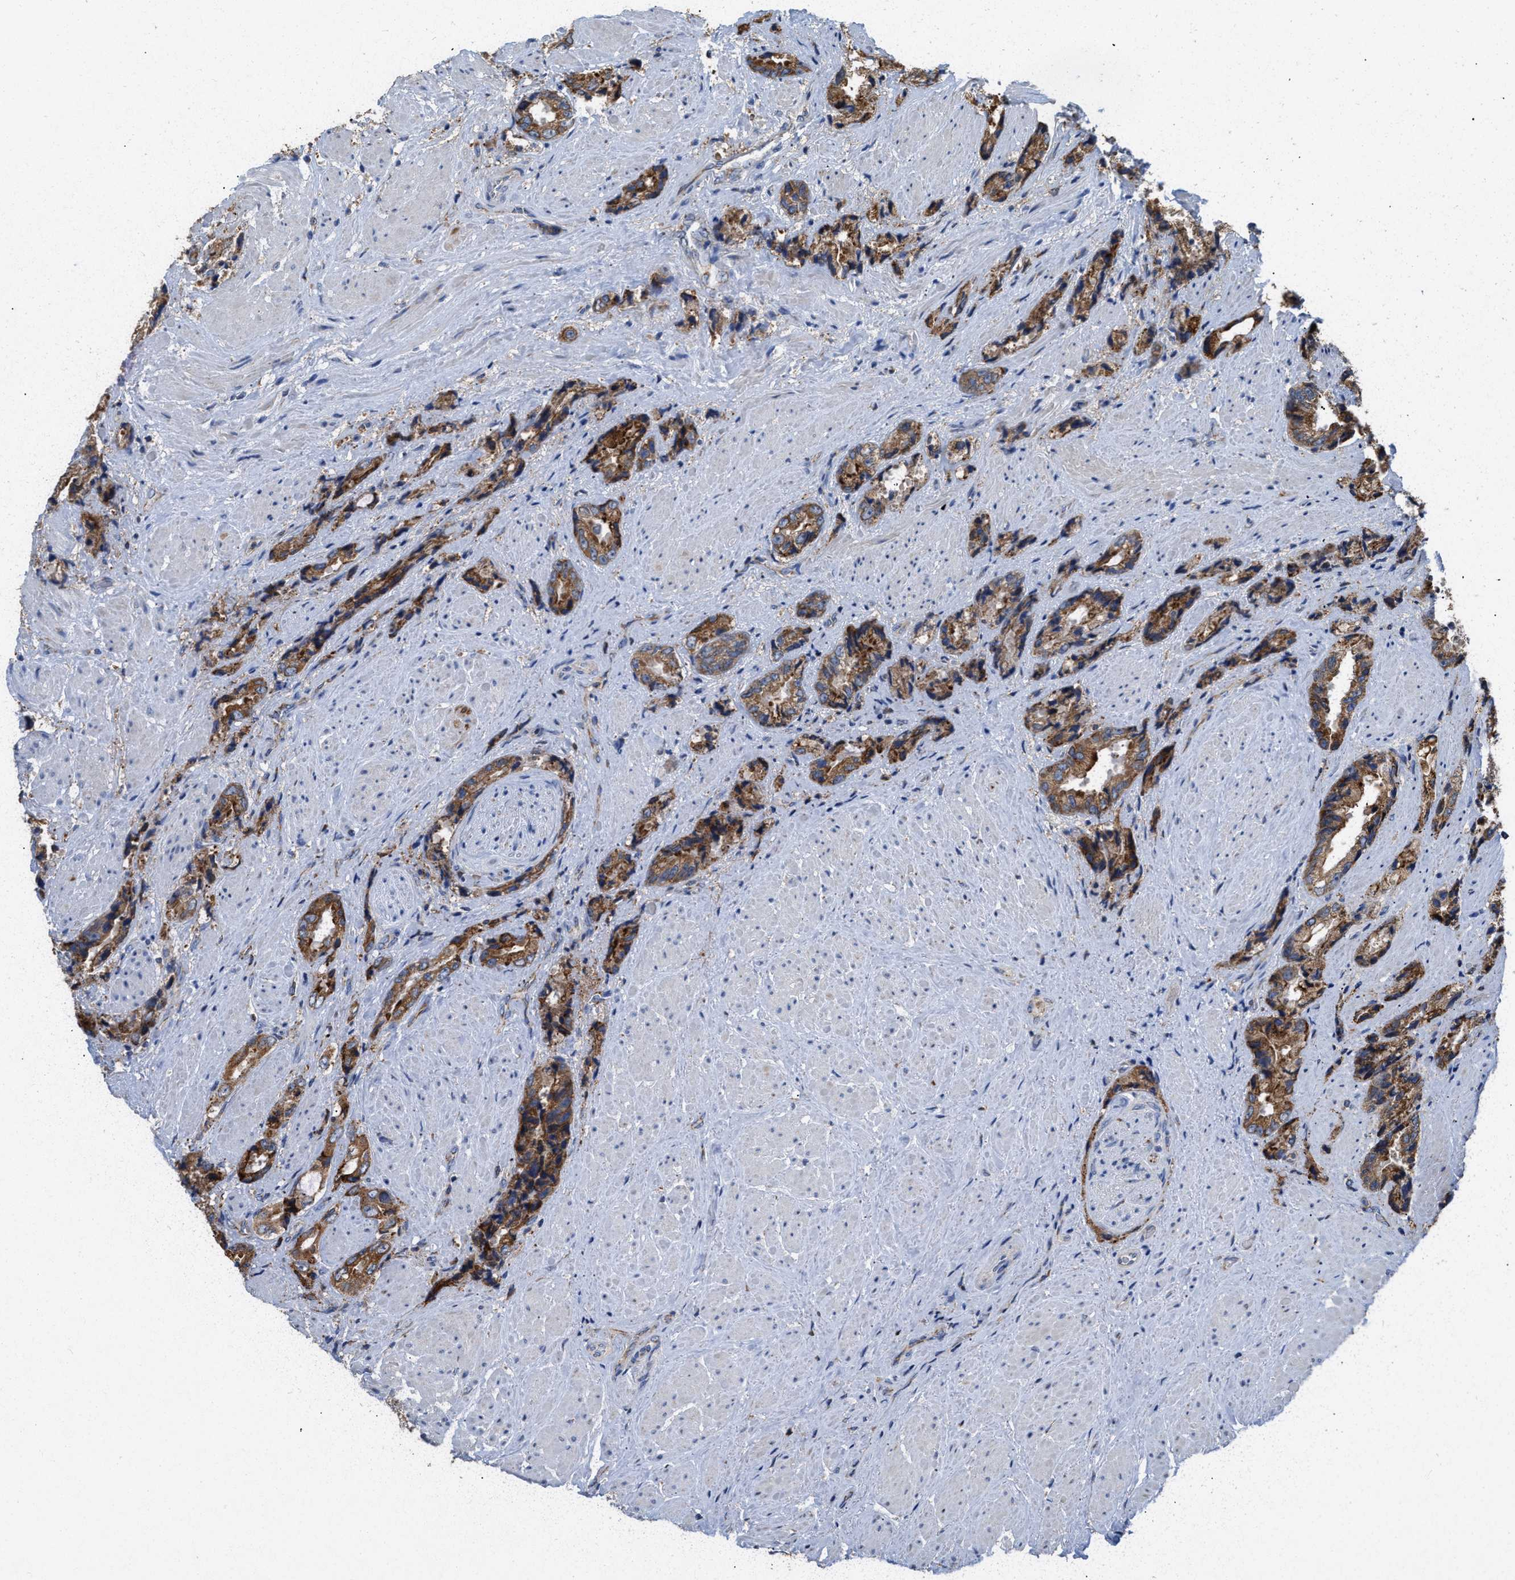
{"staining": {"intensity": "moderate", "quantity": ">75%", "location": "cytoplasmic/membranous"}, "tissue": "prostate cancer", "cell_type": "Tumor cells", "image_type": "cancer", "snomed": [{"axis": "morphology", "description": "Adenocarcinoma, High grade"}, {"axis": "topography", "description": "Prostate"}], "caption": "Immunohistochemistry micrograph of high-grade adenocarcinoma (prostate) stained for a protein (brown), which demonstrates medium levels of moderate cytoplasmic/membranous positivity in approximately >75% of tumor cells.", "gene": "AK2", "patient": {"sex": "male", "age": 61}}